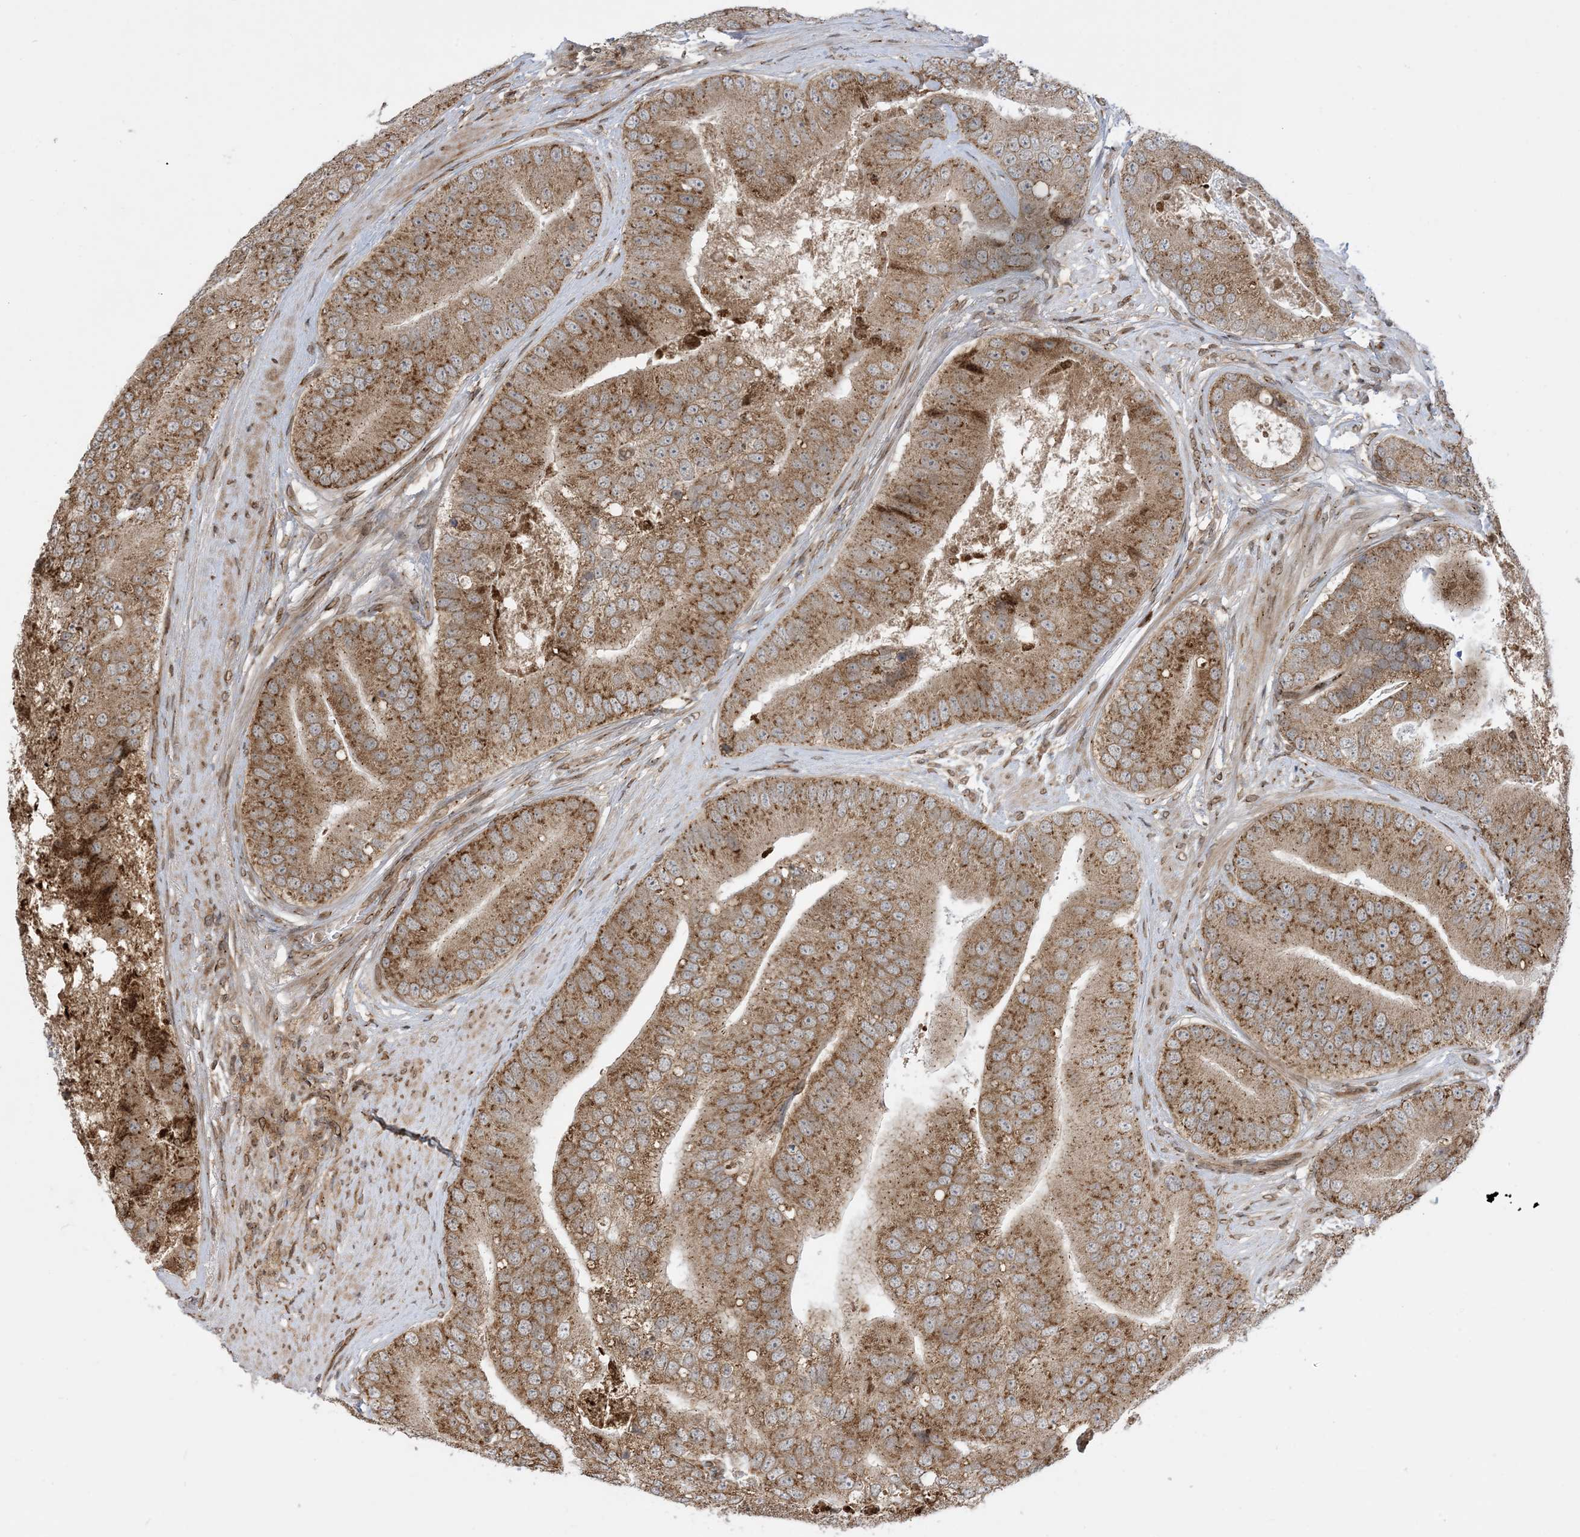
{"staining": {"intensity": "moderate", "quantity": ">75%", "location": "cytoplasmic/membranous"}, "tissue": "prostate cancer", "cell_type": "Tumor cells", "image_type": "cancer", "snomed": [{"axis": "morphology", "description": "Adenocarcinoma, High grade"}, {"axis": "topography", "description": "Prostate"}], "caption": "This photomicrograph demonstrates IHC staining of high-grade adenocarcinoma (prostate), with medium moderate cytoplasmic/membranous expression in approximately >75% of tumor cells.", "gene": "CASP4", "patient": {"sex": "male", "age": 70}}